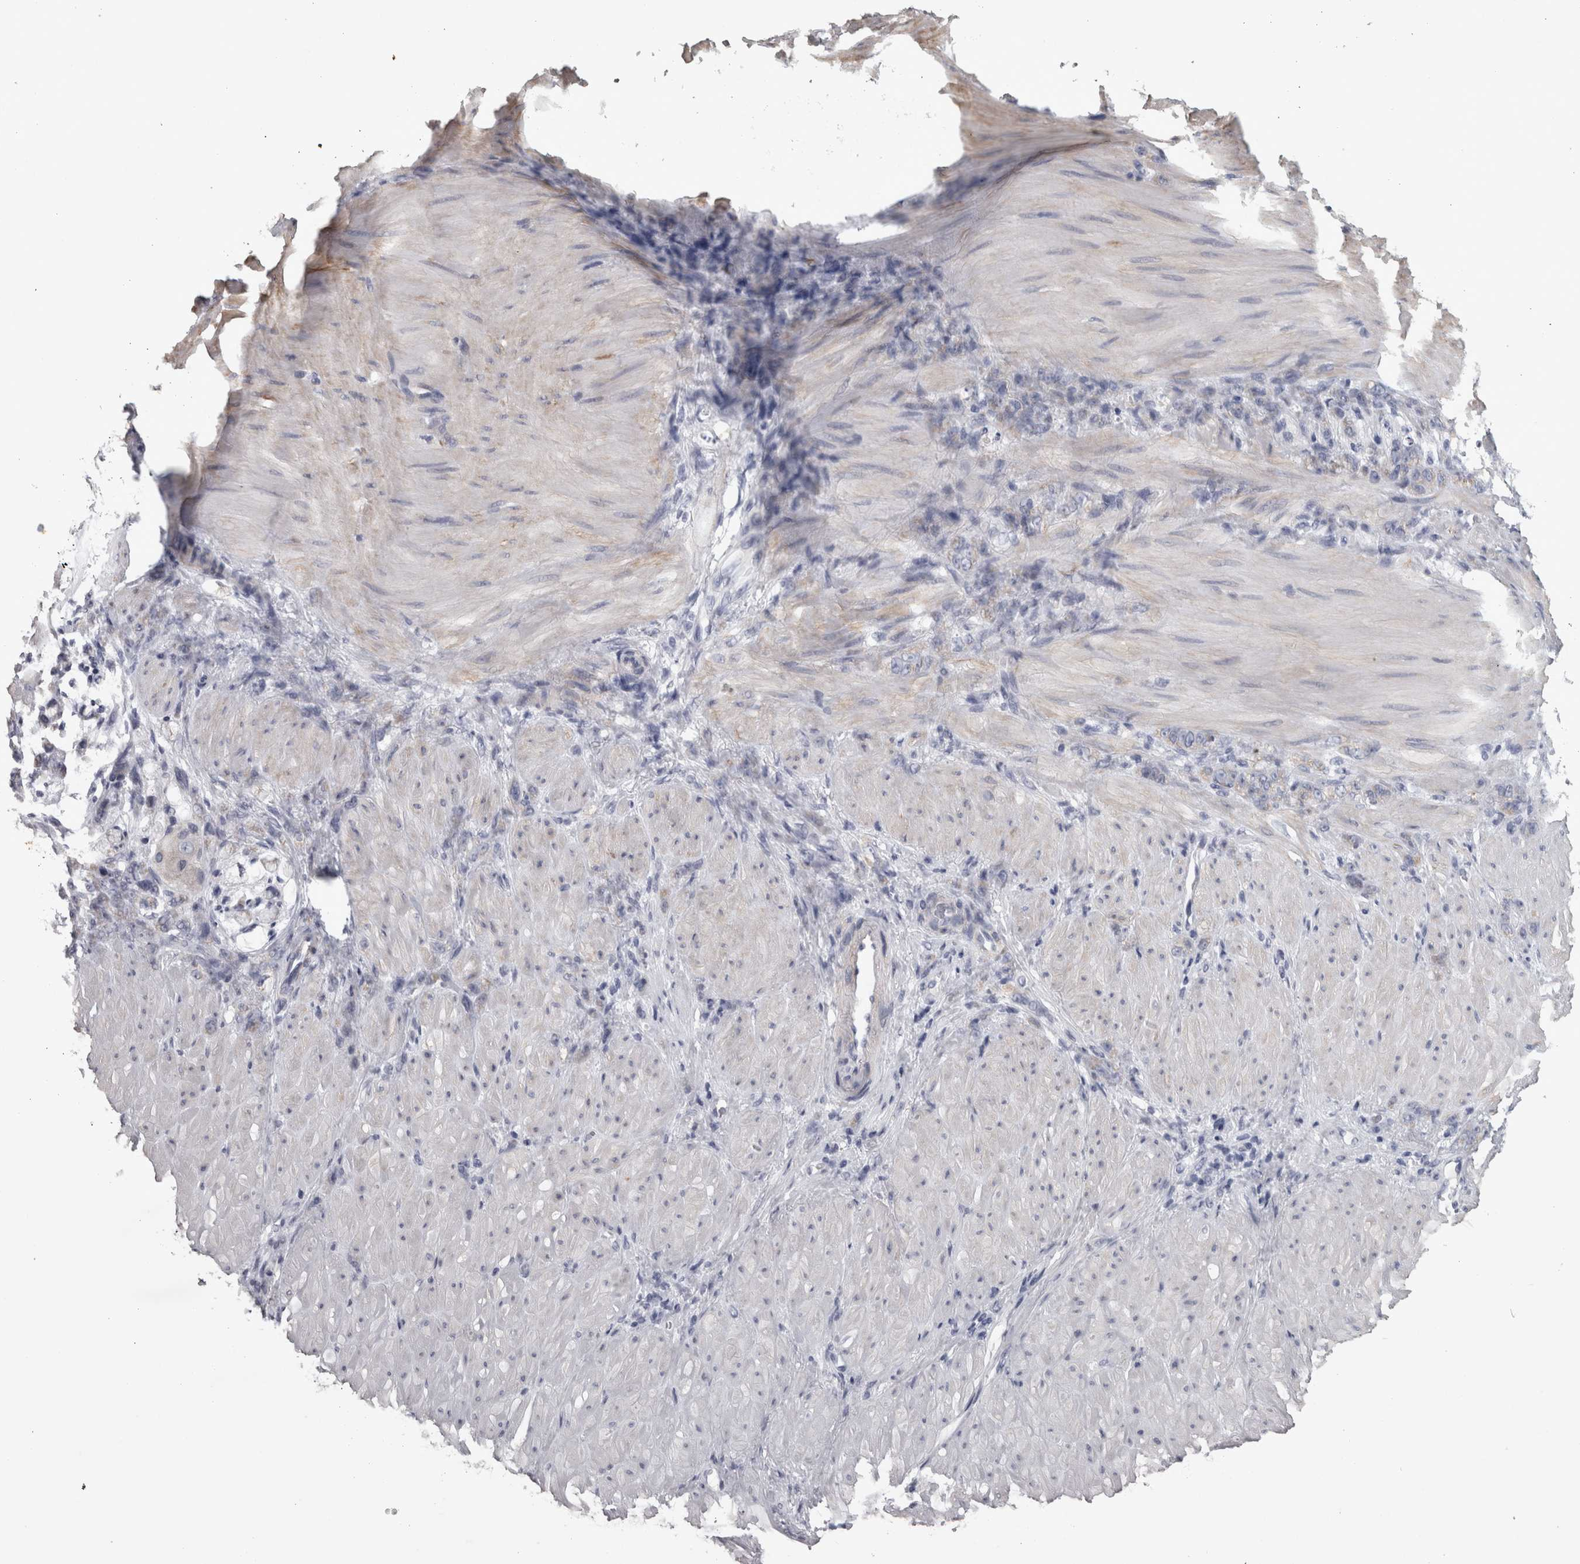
{"staining": {"intensity": "negative", "quantity": "none", "location": "none"}, "tissue": "stomach cancer", "cell_type": "Tumor cells", "image_type": "cancer", "snomed": [{"axis": "morphology", "description": "Normal tissue, NOS"}, {"axis": "morphology", "description": "Adenocarcinoma, NOS"}, {"axis": "topography", "description": "Stomach"}], "caption": "IHC of human adenocarcinoma (stomach) demonstrates no staining in tumor cells.", "gene": "DBT", "patient": {"sex": "male", "age": 82}}